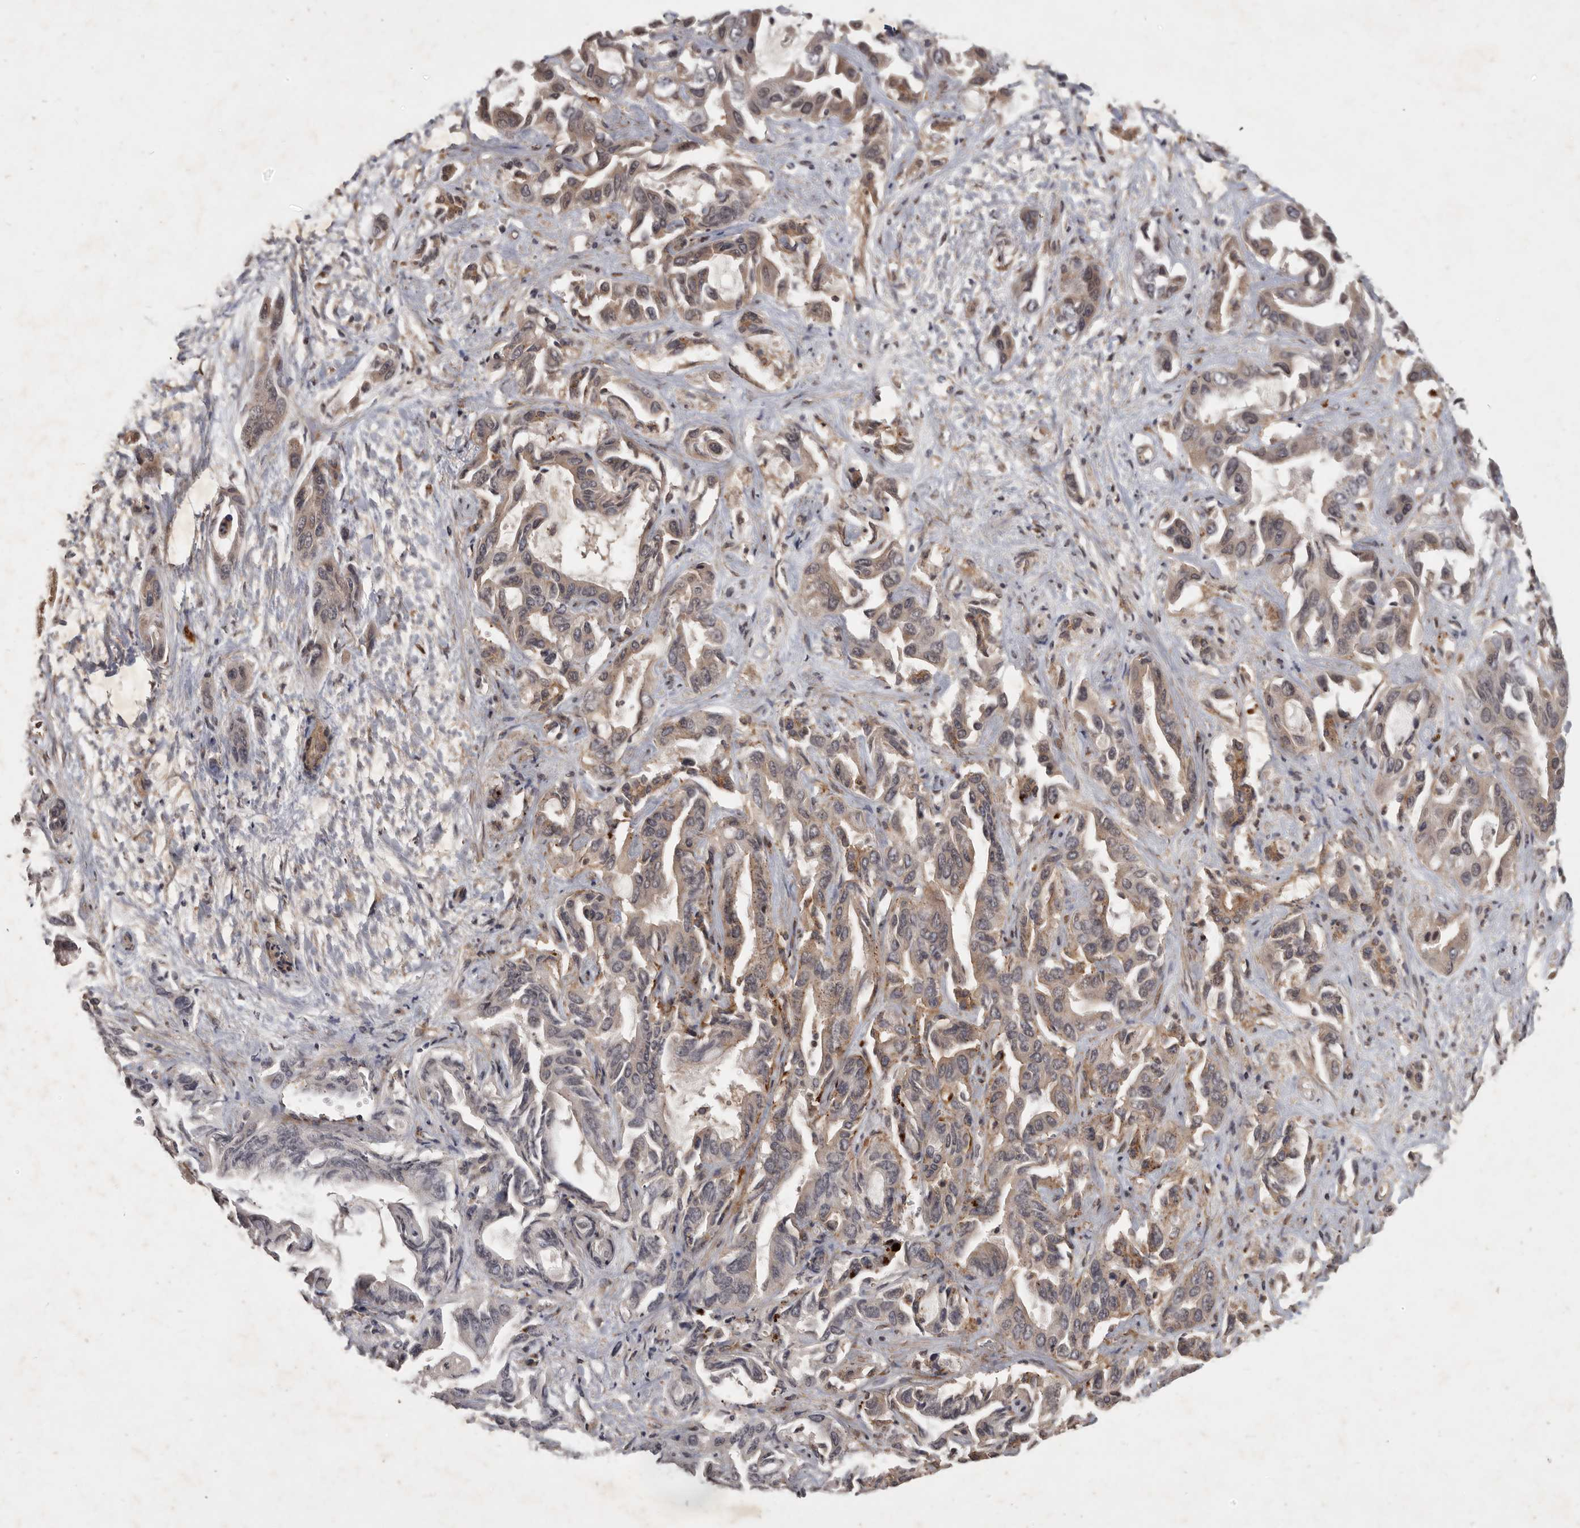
{"staining": {"intensity": "weak", "quantity": "25%-75%", "location": "cytoplasmic/membranous,nuclear"}, "tissue": "liver cancer", "cell_type": "Tumor cells", "image_type": "cancer", "snomed": [{"axis": "morphology", "description": "Cholangiocarcinoma"}, {"axis": "topography", "description": "Liver"}], "caption": "Protein expression by immunohistochemistry reveals weak cytoplasmic/membranous and nuclear staining in about 25%-75% of tumor cells in liver cholangiocarcinoma.", "gene": "DNAJC28", "patient": {"sex": "female", "age": 52}}